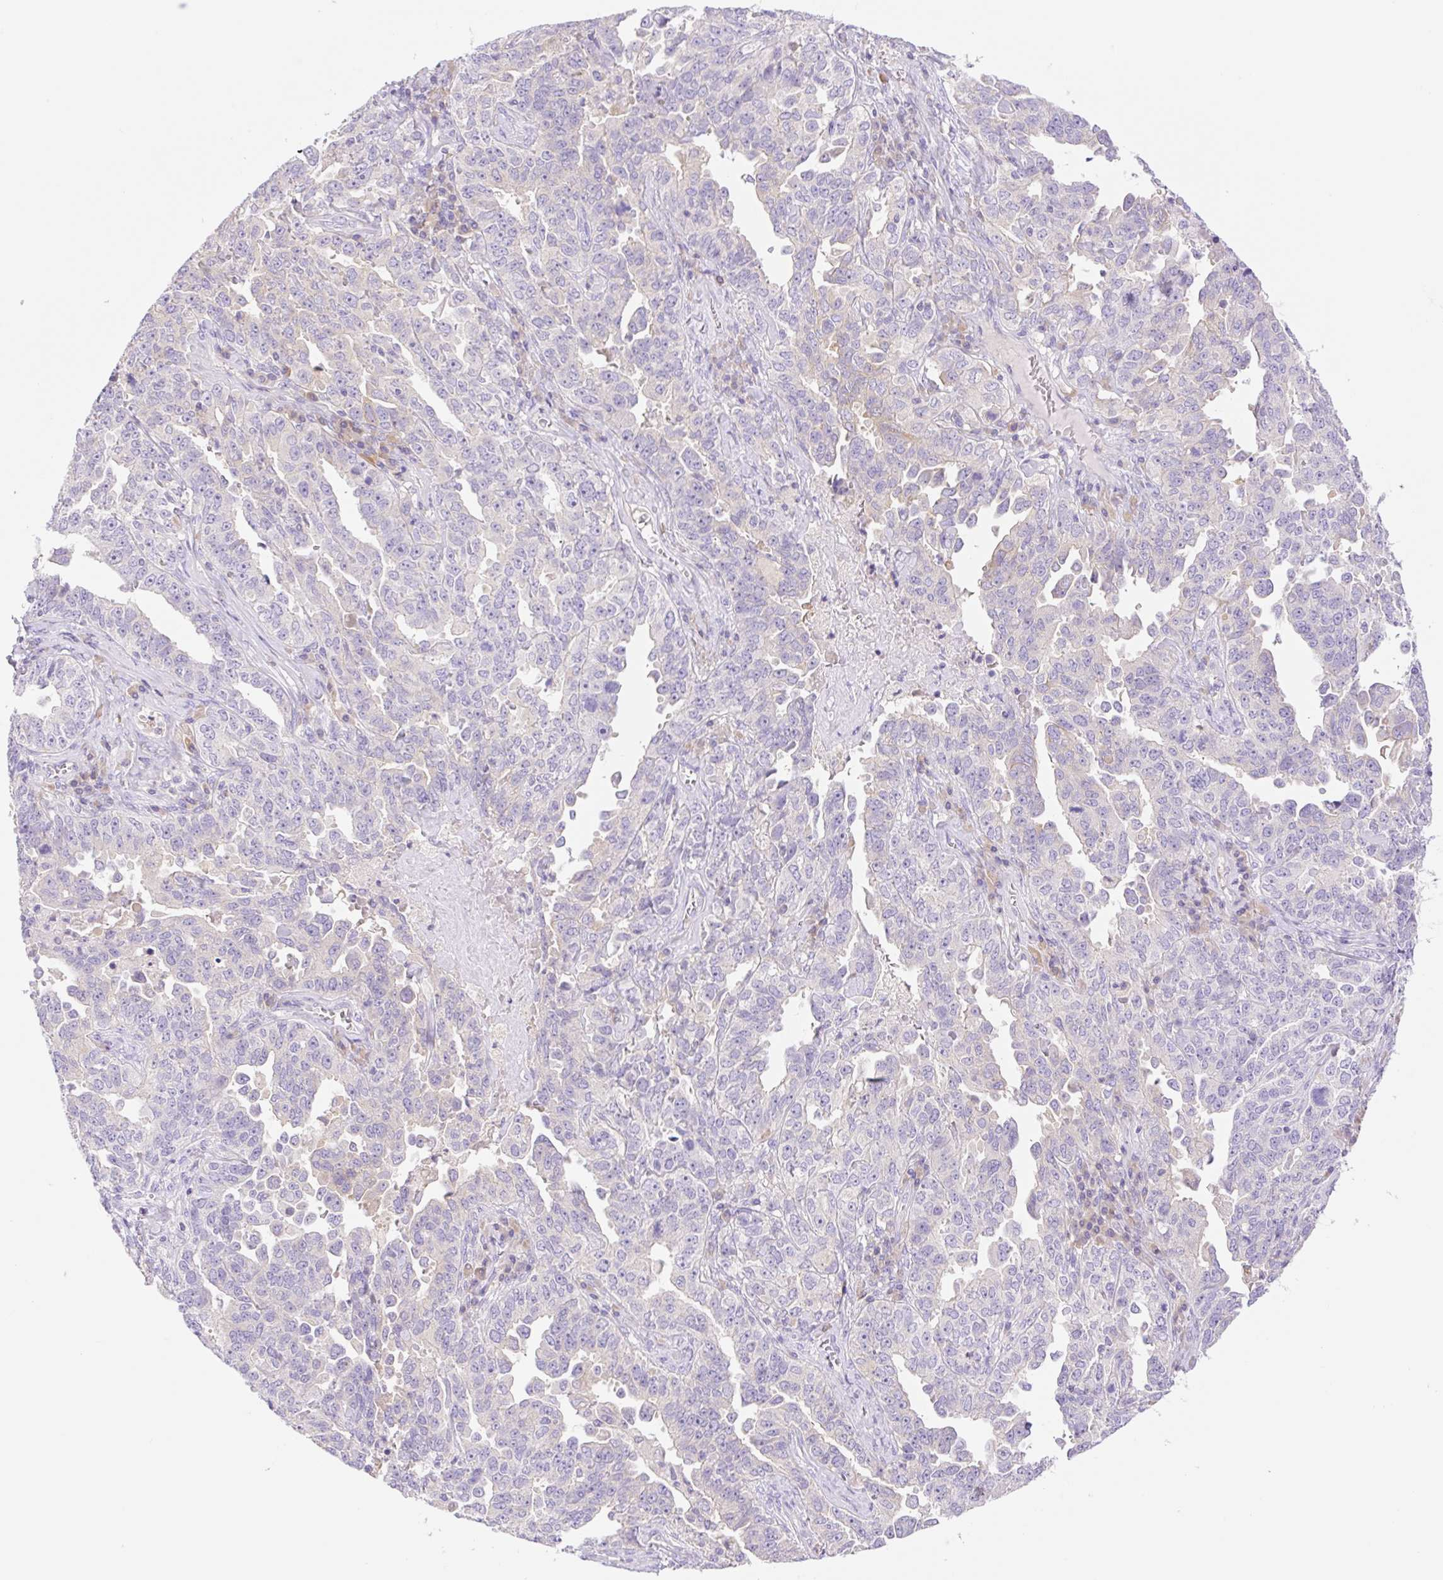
{"staining": {"intensity": "negative", "quantity": "none", "location": "none"}, "tissue": "ovarian cancer", "cell_type": "Tumor cells", "image_type": "cancer", "snomed": [{"axis": "morphology", "description": "Carcinoma, endometroid"}, {"axis": "topography", "description": "Ovary"}], "caption": "Tumor cells show no significant staining in endometroid carcinoma (ovarian).", "gene": "DENND5A", "patient": {"sex": "female", "age": 62}}